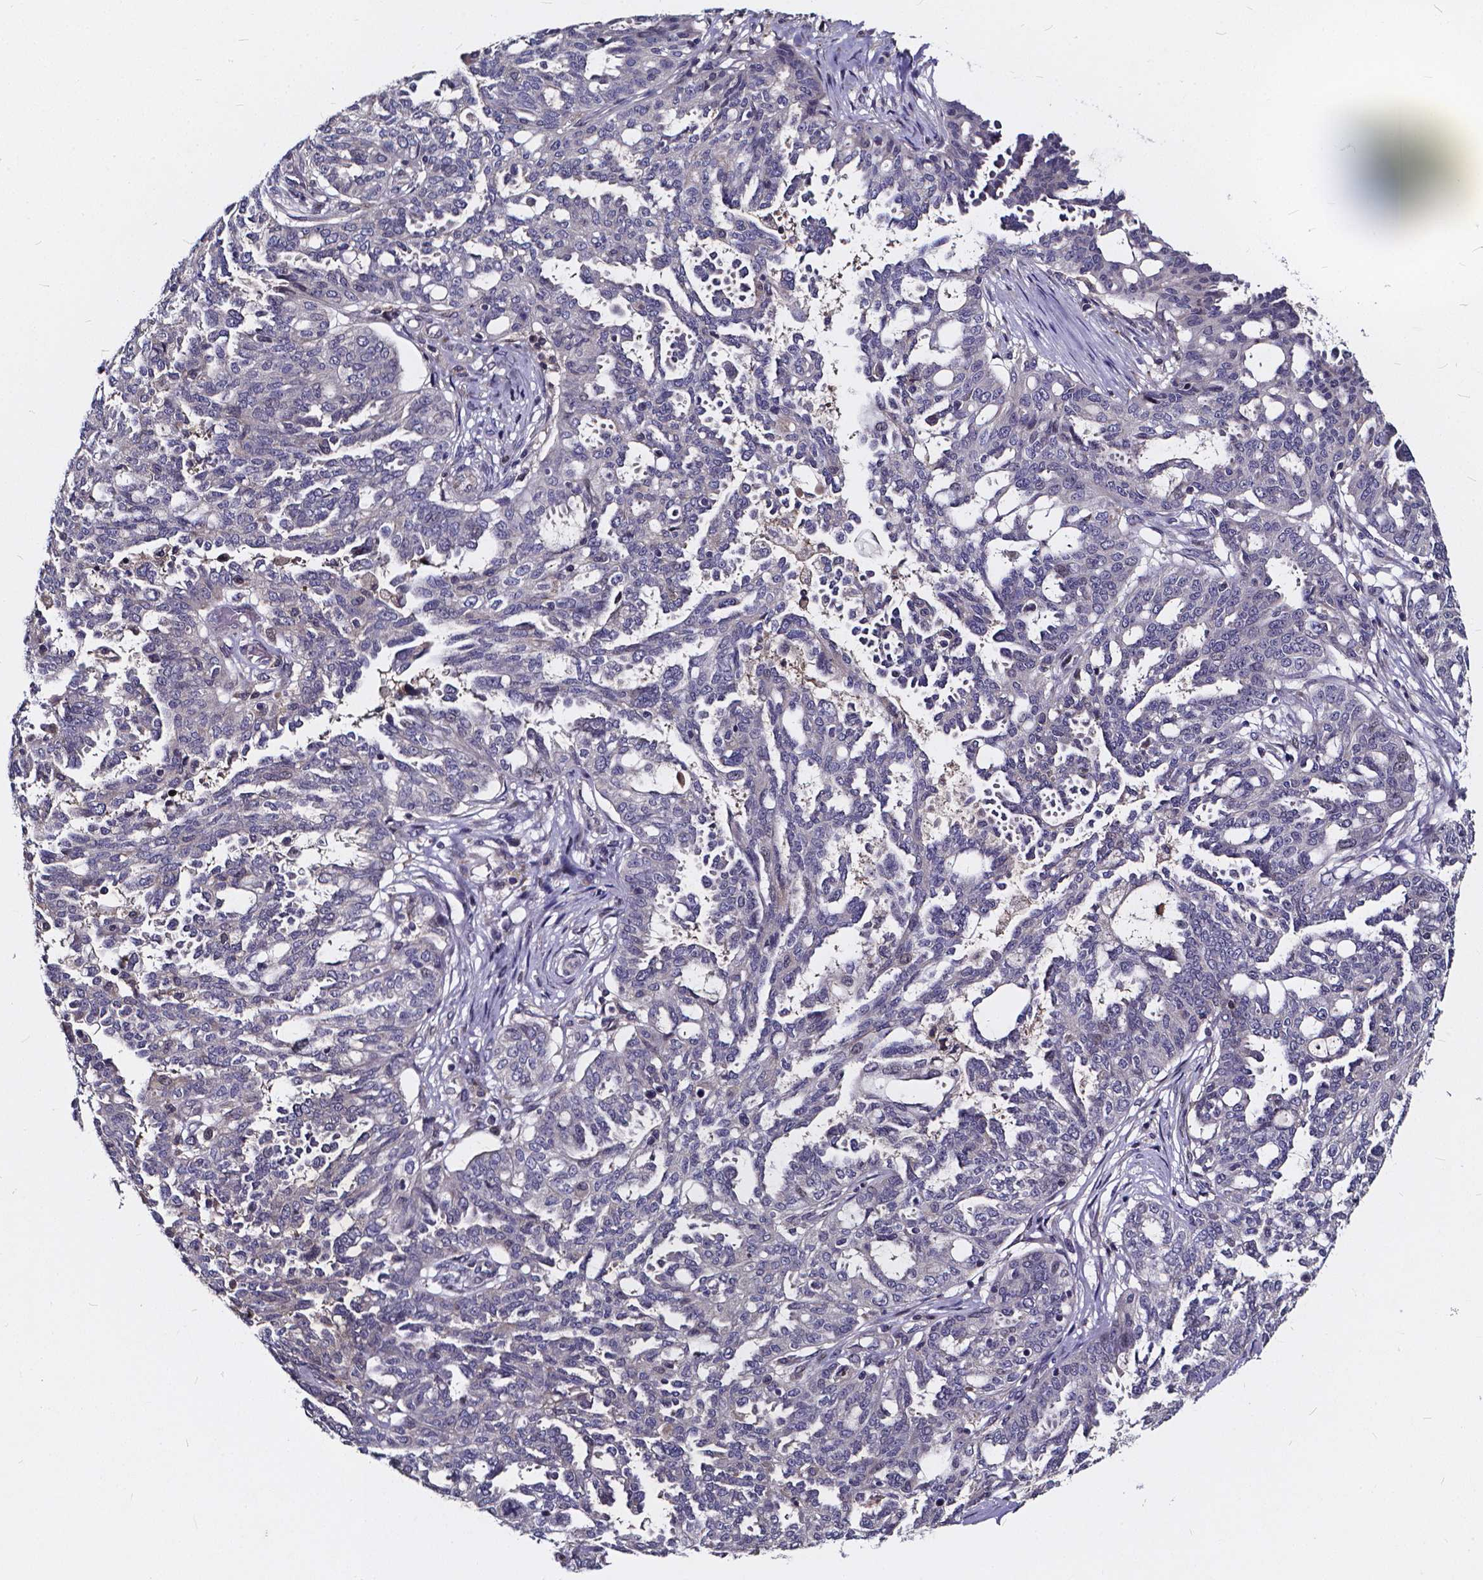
{"staining": {"intensity": "negative", "quantity": "none", "location": "none"}, "tissue": "ovarian cancer", "cell_type": "Tumor cells", "image_type": "cancer", "snomed": [{"axis": "morphology", "description": "Cystadenocarcinoma, serous, NOS"}, {"axis": "topography", "description": "Ovary"}], "caption": "Histopathology image shows no protein positivity in tumor cells of ovarian cancer tissue.", "gene": "SOWAHA", "patient": {"sex": "female", "age": 67}}